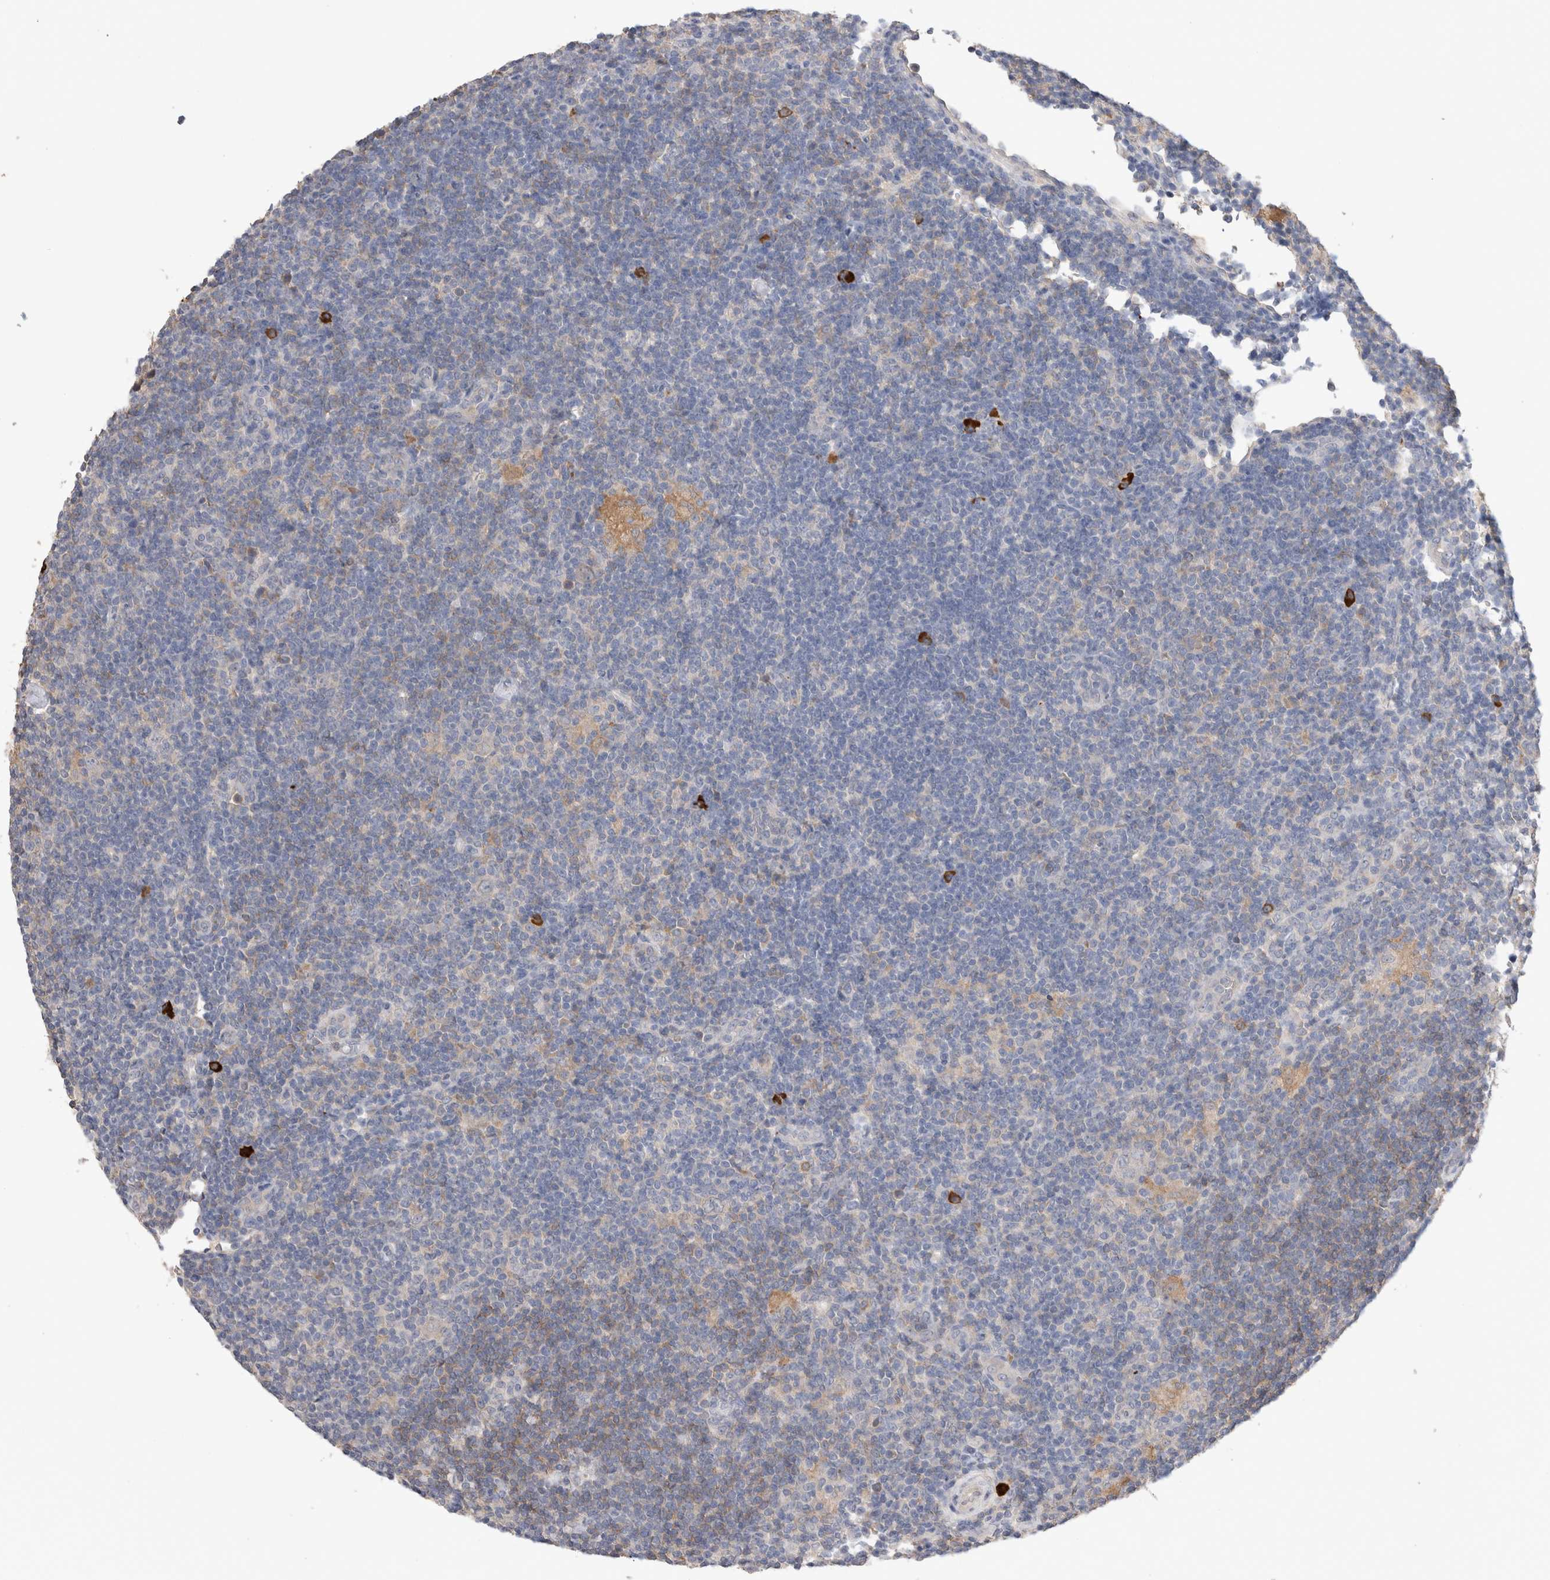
{"staining": {"intensity": "negative", "quantity": "none", "location": "none"}, "tissue": "lymphoma", "cell_type": "Tumor cells", "image_type": "cancer", "snomed": [{"axis": "morphology", "description": "Hodgkin's disease, NOS"}, {"axis": "topography", "description": "Lymph node"}], "caption": "A high-resolution photomicrograph shows immunohistochemistry (IHC) staining of Hodgkin's disease, which displays no significant positivity in tumor cells.", "gene": "PPP3CC", "patient": {"sex": "female", "age": 57}}